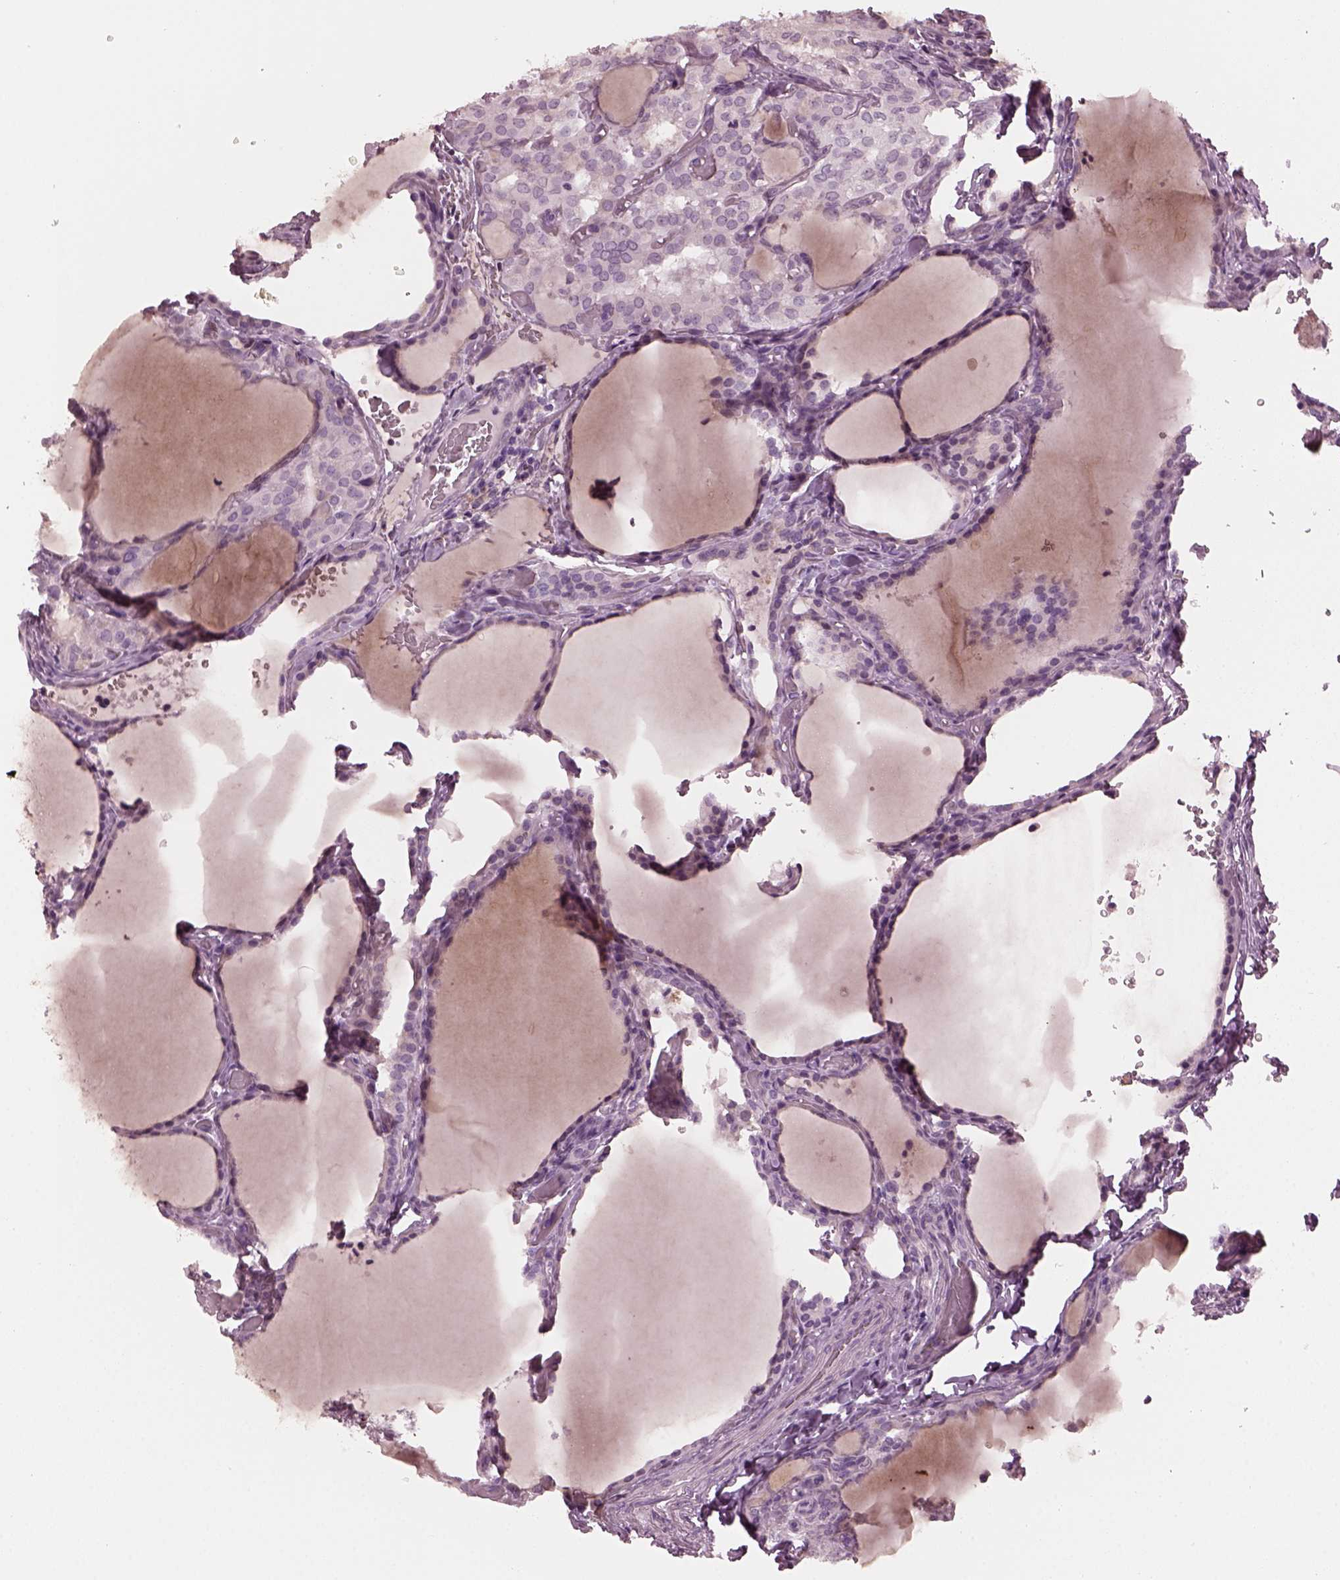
{"staining": {"intensity": "negative", "quantity": "none", "location": "none"}, "tissue": "thyroid cancer", "cell_type": "Tumor cells", "image_type": "cancer", "snomed": [{"axis": "morphology", "description": "Papillary adenocarcinoma, NOS"}, {"axis": "topography", "description": "Thyroid gland"}], "caption": "Human thyroid cancer (papillary adenocarcinoma) stained for a protein using immunohistochemistry displays no positivity in tumor cells.", "gene": "SLAMF8", "patient": {"sex": "male", "age": 20}}